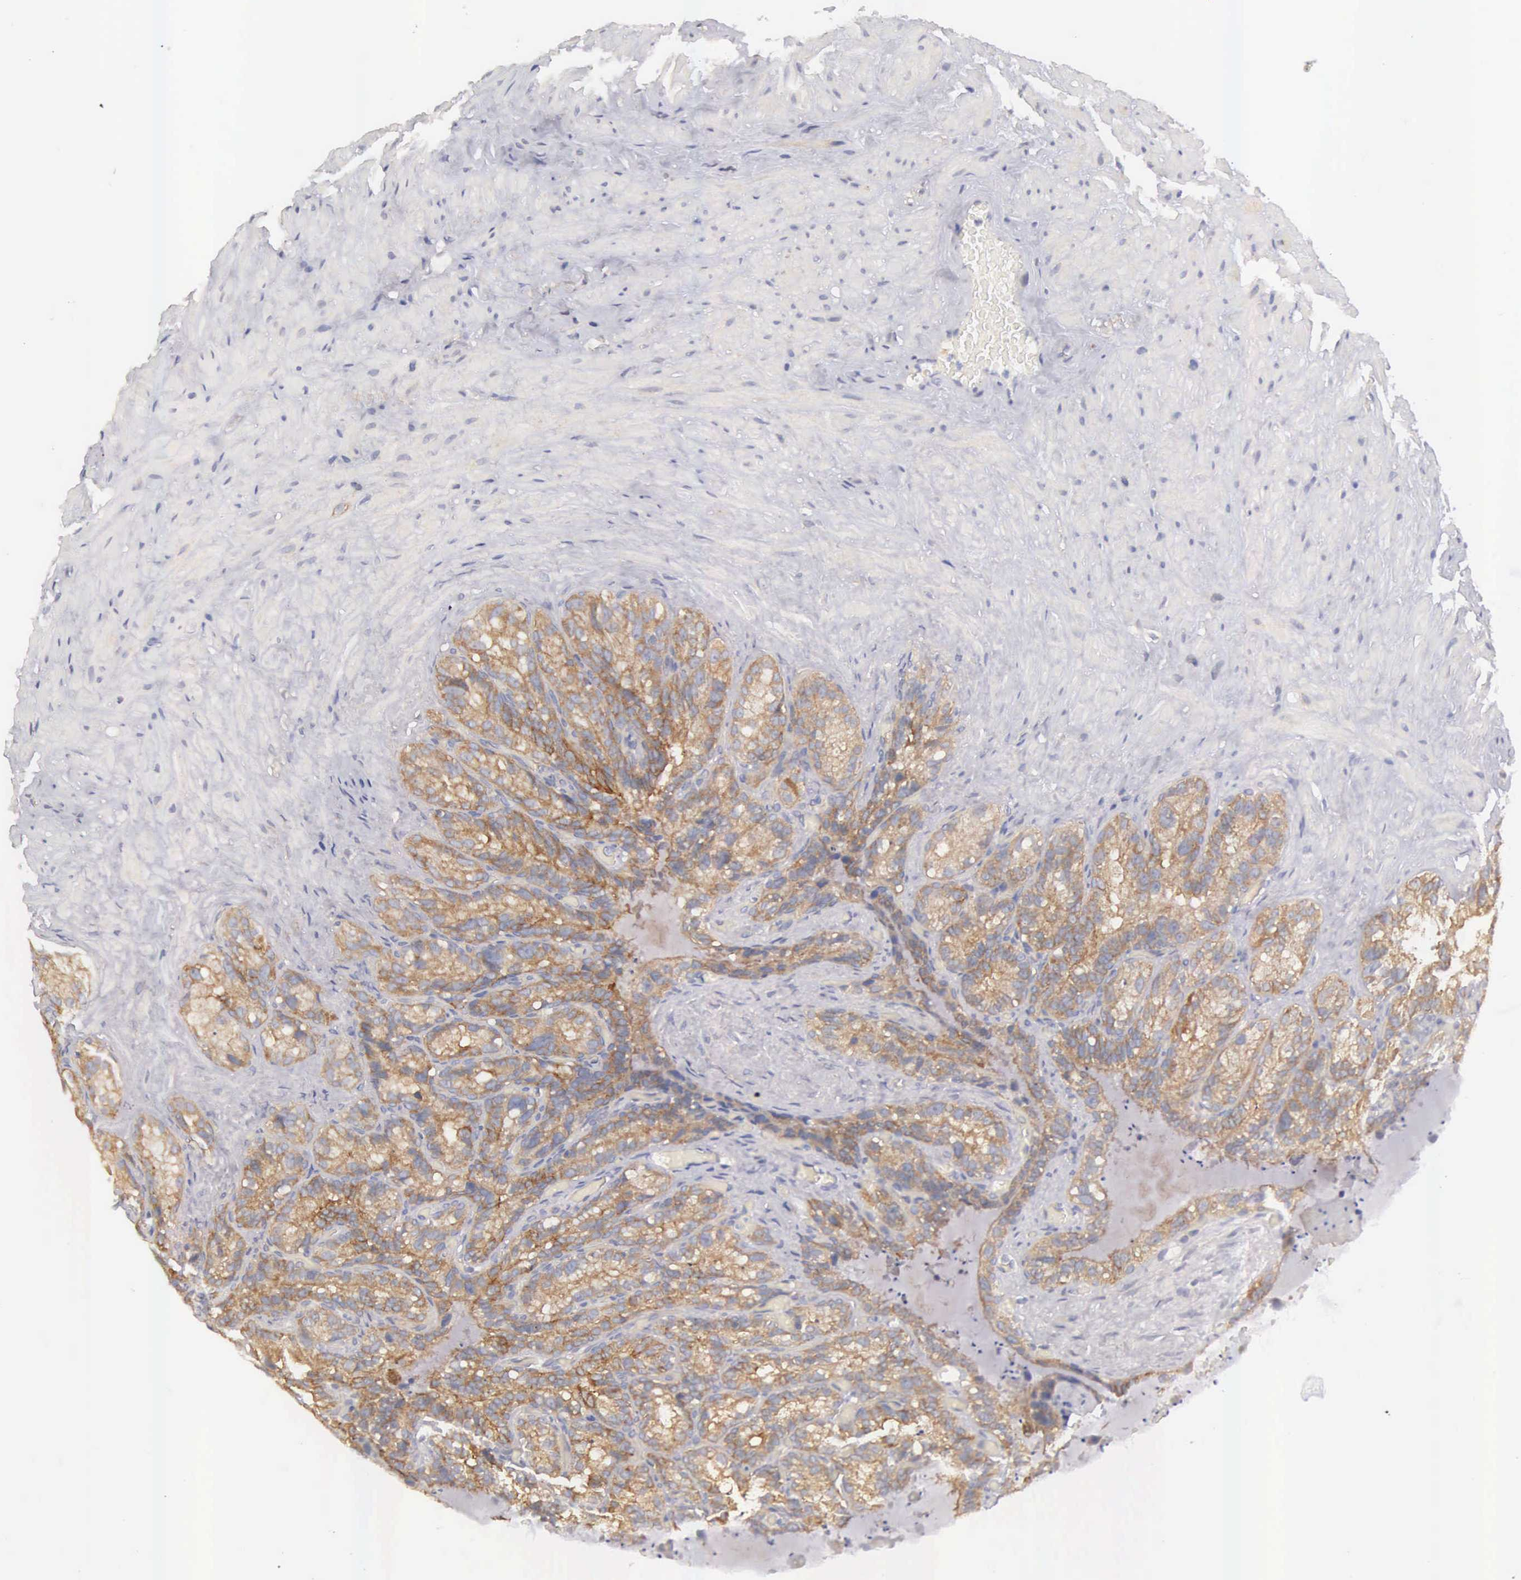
{"staining": {"intensity": "moderate", "quantity": ">75%", "location": "cytoplasmic/membranous"}, "tissue": "seminal vesicle", "cell_type": "Glandular cells", "image_type": "normal", "snomed": [{"axis": "morphology", "description": "Normal tissue, NOS"}, {"axis": "topography", "description": "Seminal veicle"}], "caption": "An immunohistochemistry histopathology image of benign tissue is shown. Protein staining in brown highlights moderate cytoplasmic/membranous positivity in seminal vesicle within glandular cells. The protein is stained brown, and the nuclei are stained in blue (DAB (3,3'-diaminobenzidine) IHC with brightfield microscopy, high magnification).", "gene": "TXLNG", "patient": {"sex": "male", "age": 63}}